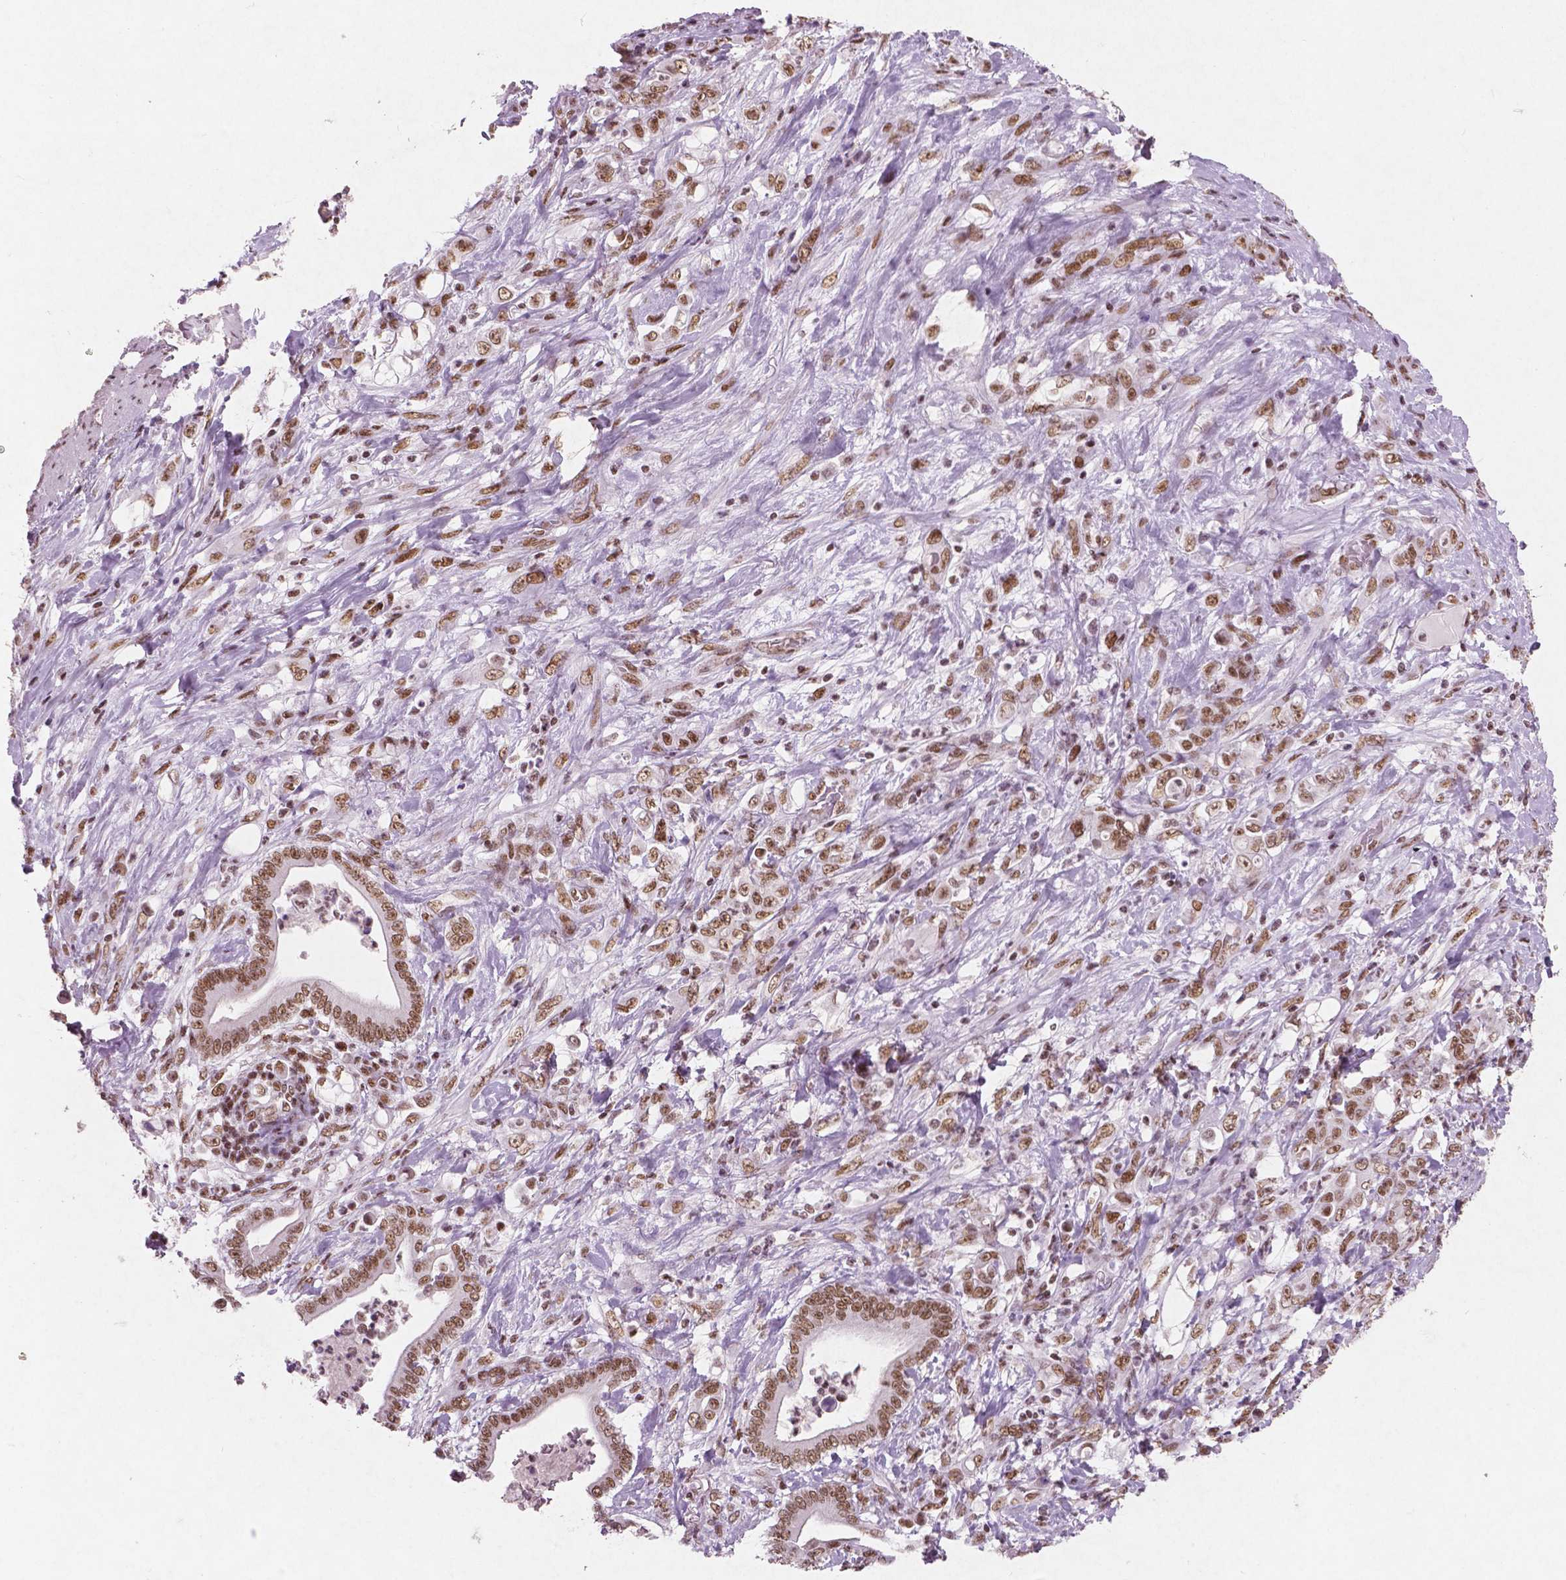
{"staining": {"intensity": "moderate", "quantity": ">75%", "location": "nuclear"}, "tissue": "stomach cancer", "cell_type": "Tumor cells", "image_type": "cancer", "snomed": [{"axis": "morphology", "description": "Adenocarcinoma, NOS"}, {"axis": "topography", "description": "Stomach"}], "caption": "Immunohistochemical staining of stomach cancer displays moderate nuclear protein staining in about >75% of tumor cells. Using DAB (3,3'-diaminobenzidine) (brown) and hematoxylin (blue) stains, captured at high magnification using brightfield microscopy.", "gene": "BRD4", "patient": {"sex": "female", "age": 79}}